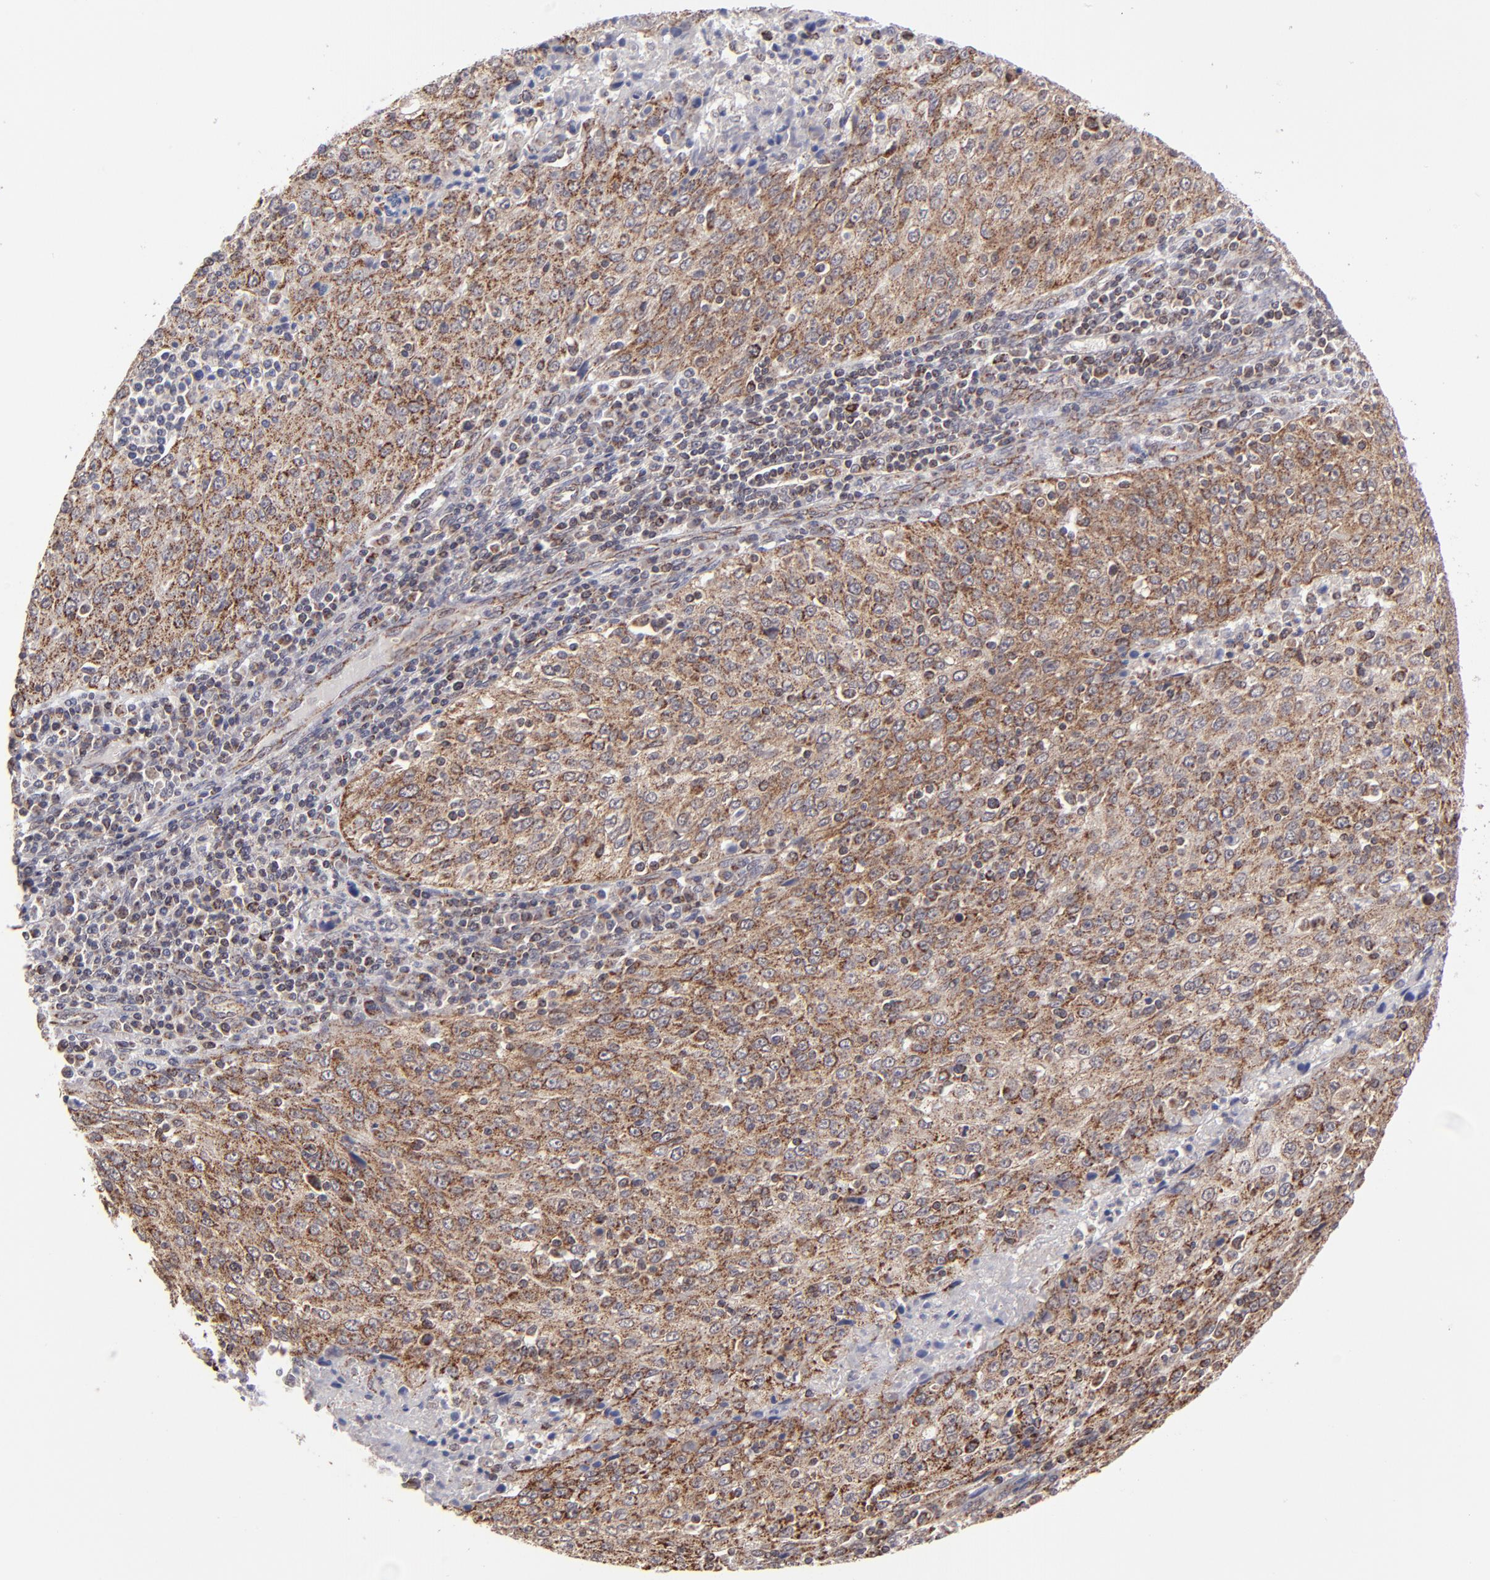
{"staining": {"intensity": "moderate", "quantity": ">75%", "location": "cytoplasmic/membranous"}, "tissue": "cervical cancer", "cell_type": "Tumor cells", "image_type": "cancer", "snomed": [{"axis": "morphology", "description": "Squamous cell carcinoma, NOS"}, {"axis": "topography", "description": "Cervix"}], "caption": "Brown immunohistochemical staining in squamous cell carcinoma (cervical) shows moderate cytoplasmic/membranous staining in approximately >75% of tumor cells.", "gene": "SLC15A1", "patient": {"sex": "female", "age": 27}}